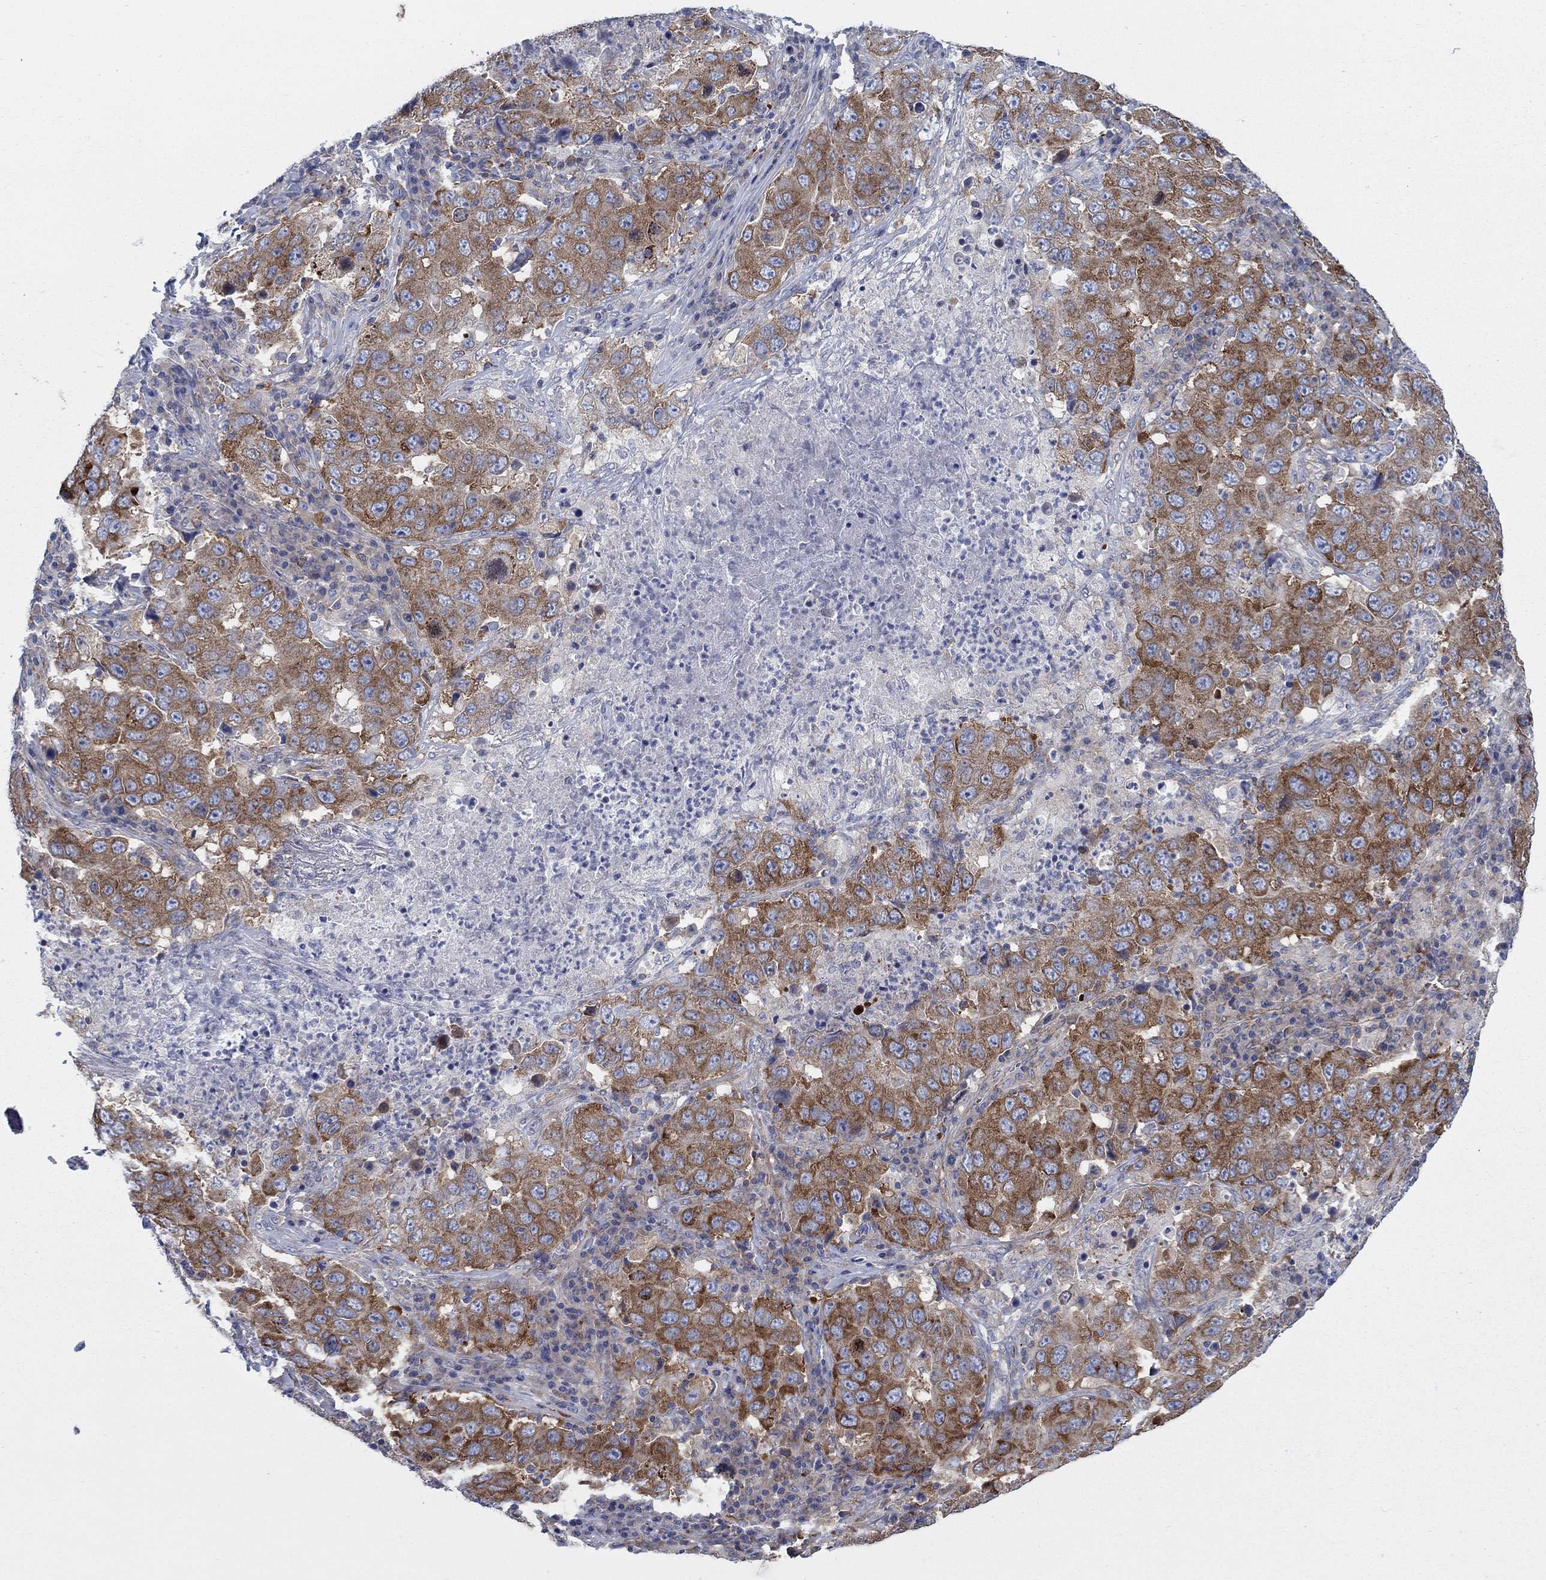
{"staining": {"intensity": "strong", "quantity": ">75%", "location": "cytoplasmic/membranous"}, "tissue": "lung cancer", "cell_type": "Tumor cells", "image_type": "cancer", "snomed": [{"axis": "morphology", "description": "Adenocarcinoma, NOS"}, {"axis": "topography", "description": "Lung"}], "caption": "This is an image of immunohistochemistry (IHC) staining of adenocarcinoma (lung), which shows strong expression in the cytoplasmic/membranous of tumor cells.", "gene": "TMEM59", "patient": {"sex": "male", "age": 73}}